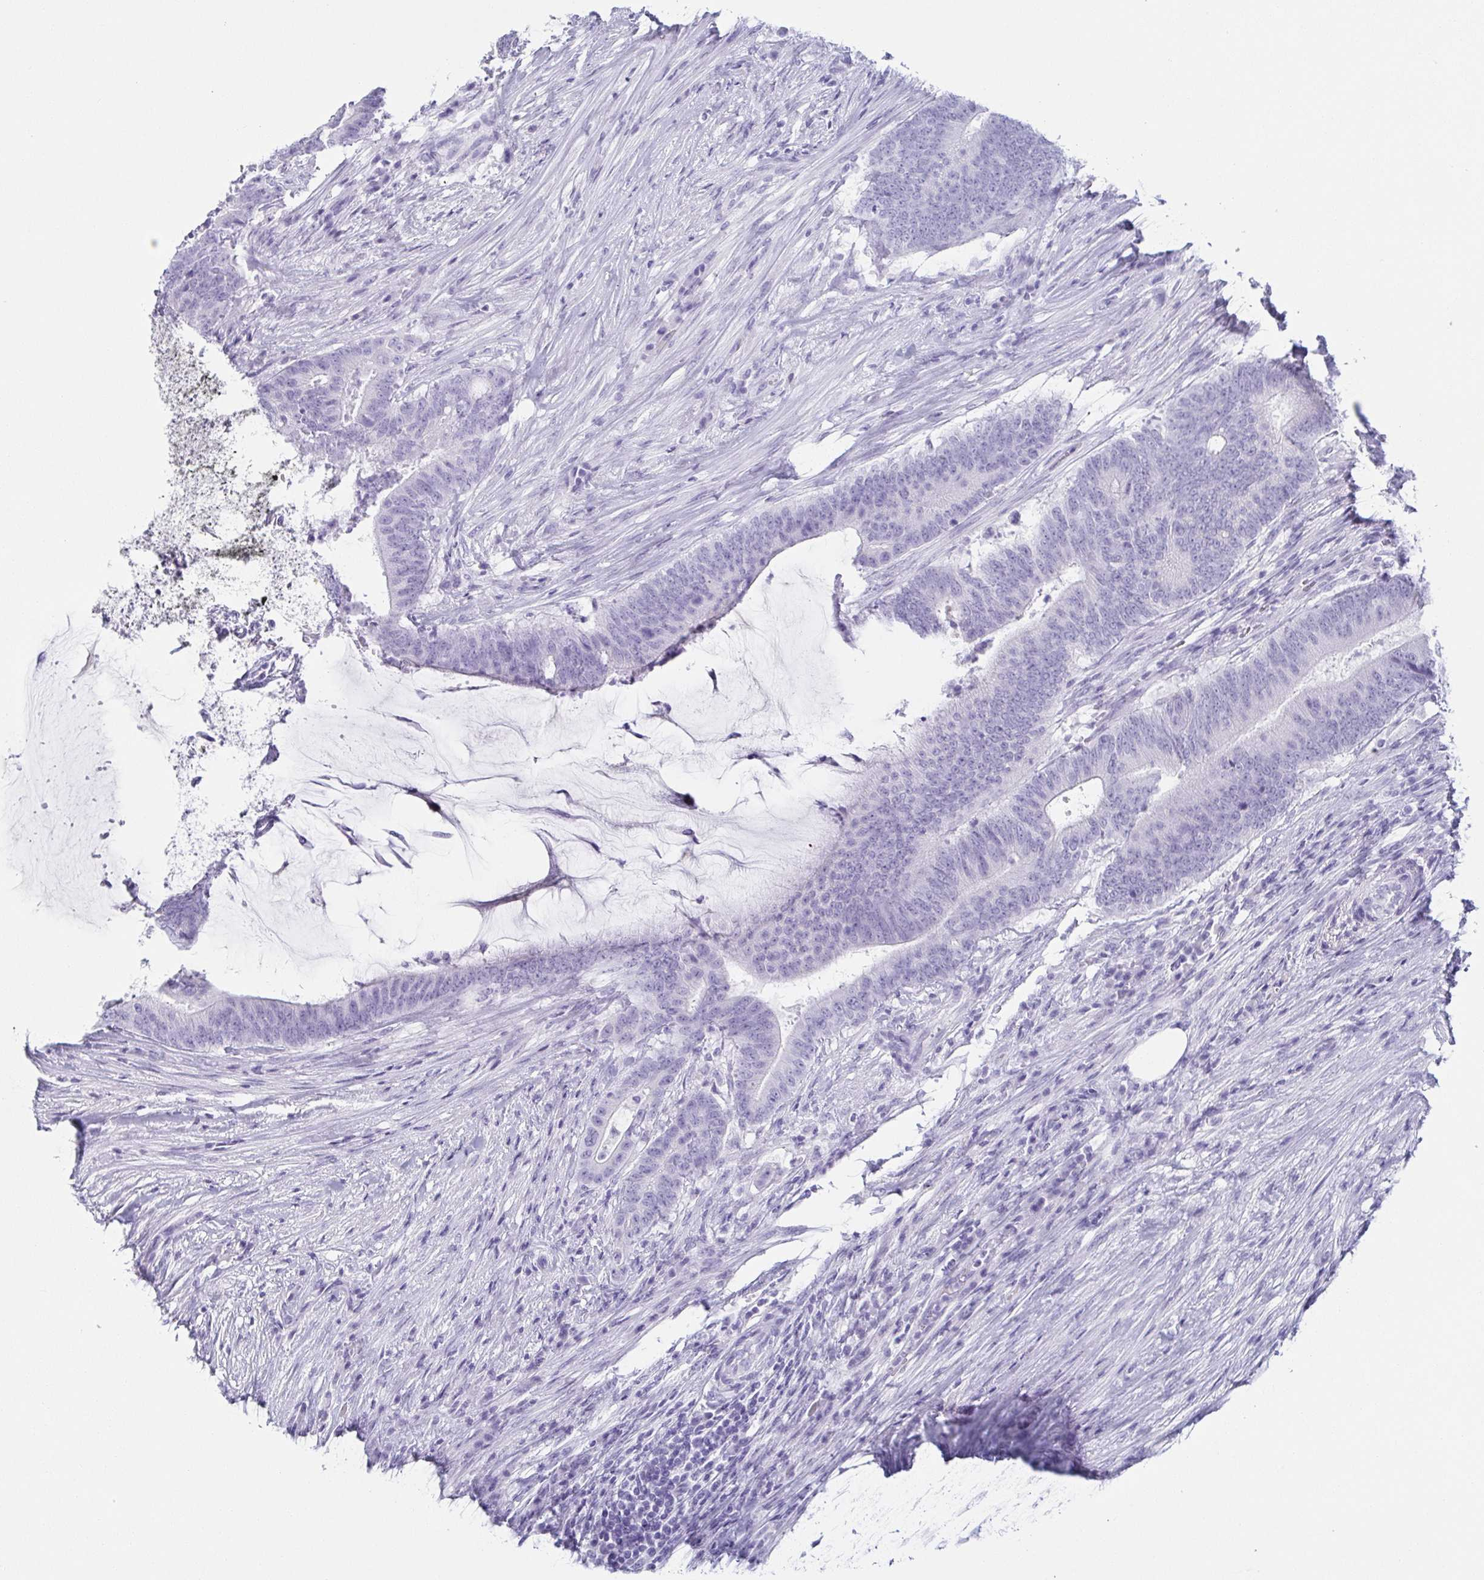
{"staining": {"intensity": "negative", "quantity": "none", "location": "none"}, "tissue": "colorectal cancer", "cell_type": "Tumor cells", "image_type": "cancer", "snomed": [{"axis": "morphology", "description": "Adenocarcinoma, NOS"}, {"axis": "topography", "description": "Colon"}], "caption": "Immunohistochemical staining of colorectal cancer (adenocarcinoma) displays no significant positivity in tumor cells. (DAB (3,3'-diaminobenzidine) IHC with hematoxylin counter stain).", "gene": "ZG16B", "patient": {"sex": "female", "age": 43}}